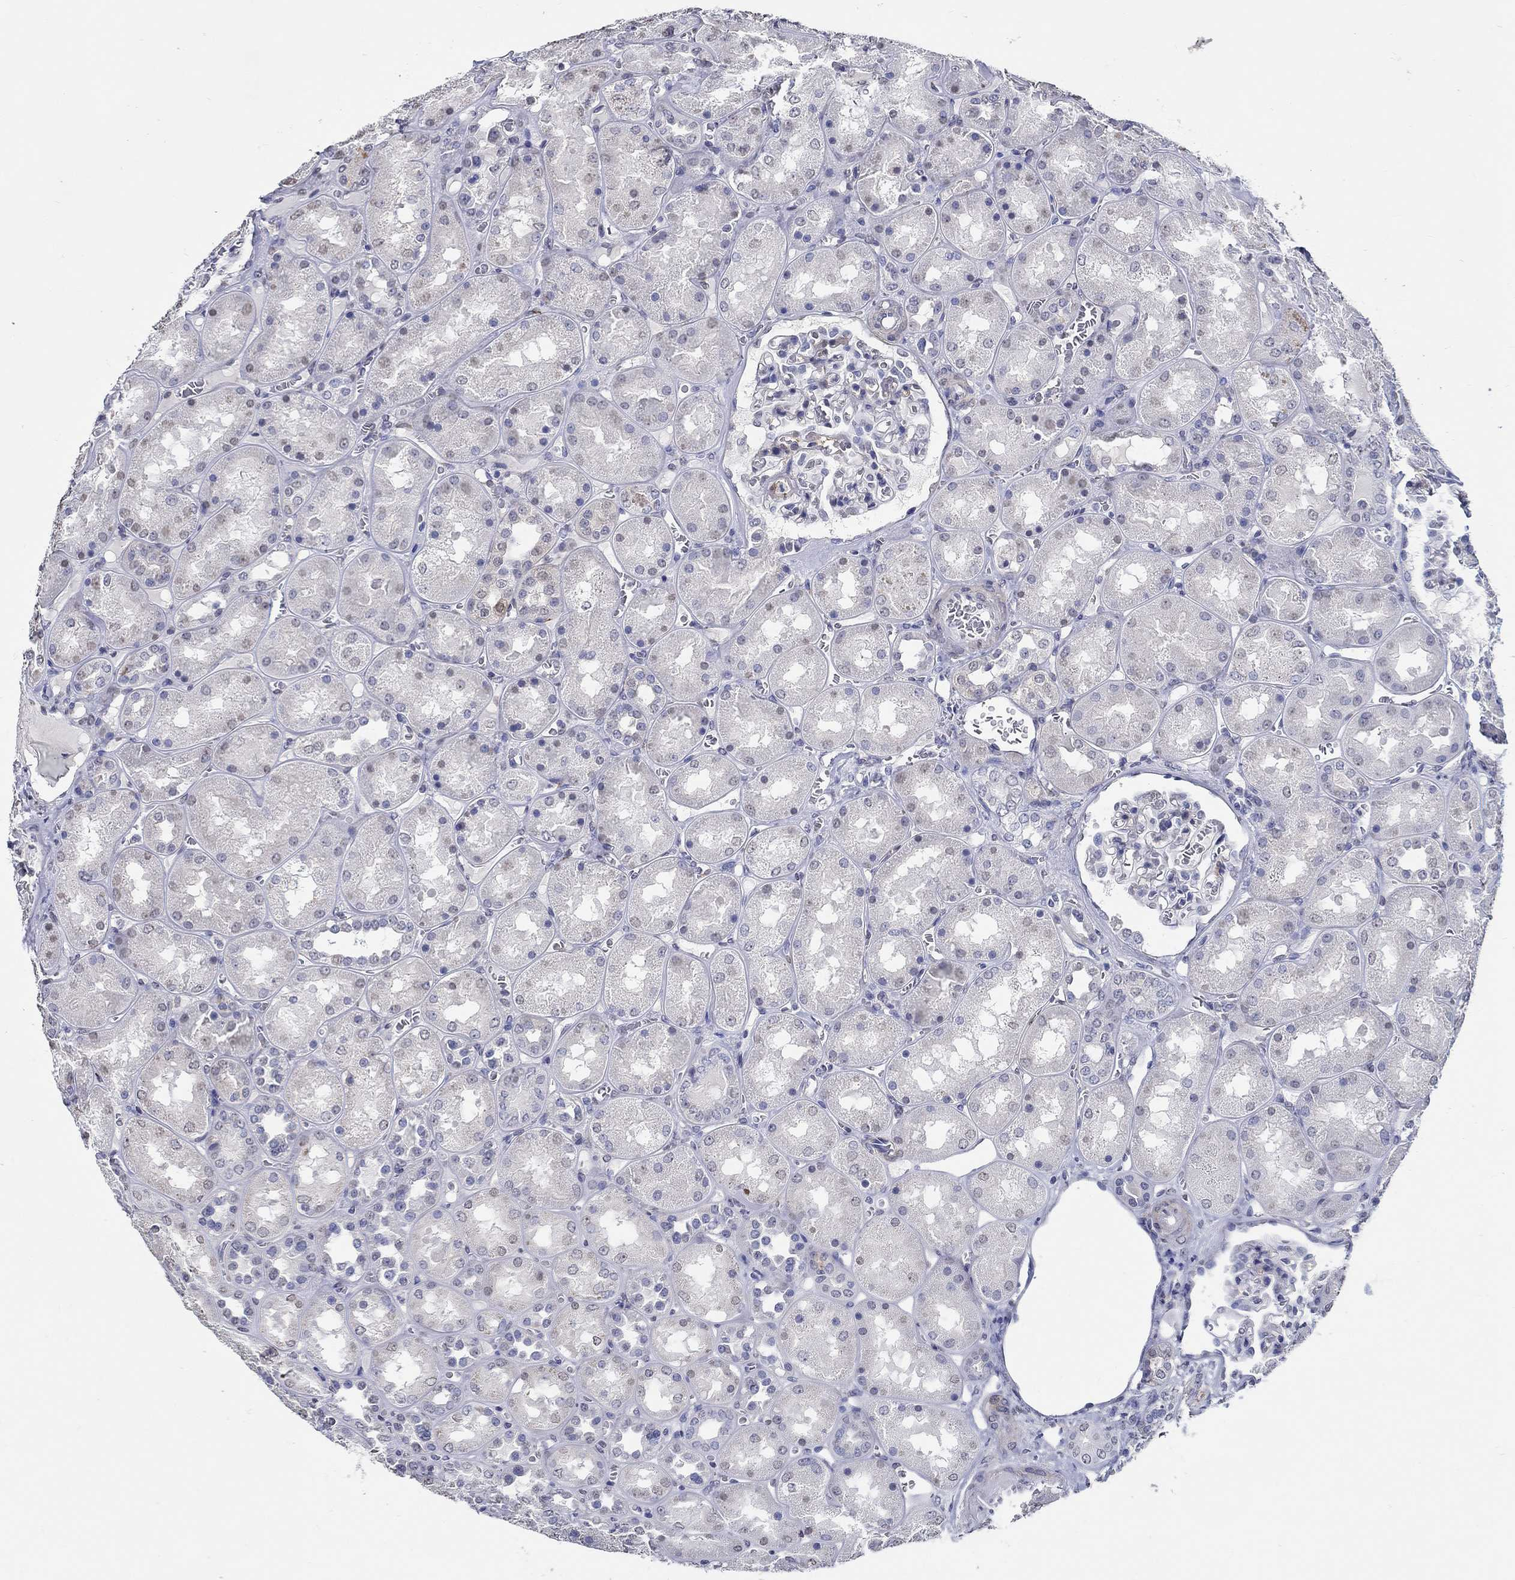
{"staining": {"intensity": "moderate", "quantity": "<25%", "location": "cytoplasmic/membranous"}, "tissue": "kidney", "cell_type": "Cells in glomeruli", "image_type": "normal", "snomed": [{"axis": "morphology", "description": "Normal tissue, NOS"}, {"axis": "topography", "description": "Kidney"}], "caption": "IHC of unremarkable kidney shows low levels of moderate cytoplasmic/membranous staining in about <25% of cells in glomeruli.", "gene": "PDE1B", "patient": {"sex": "male", "age": 73}}